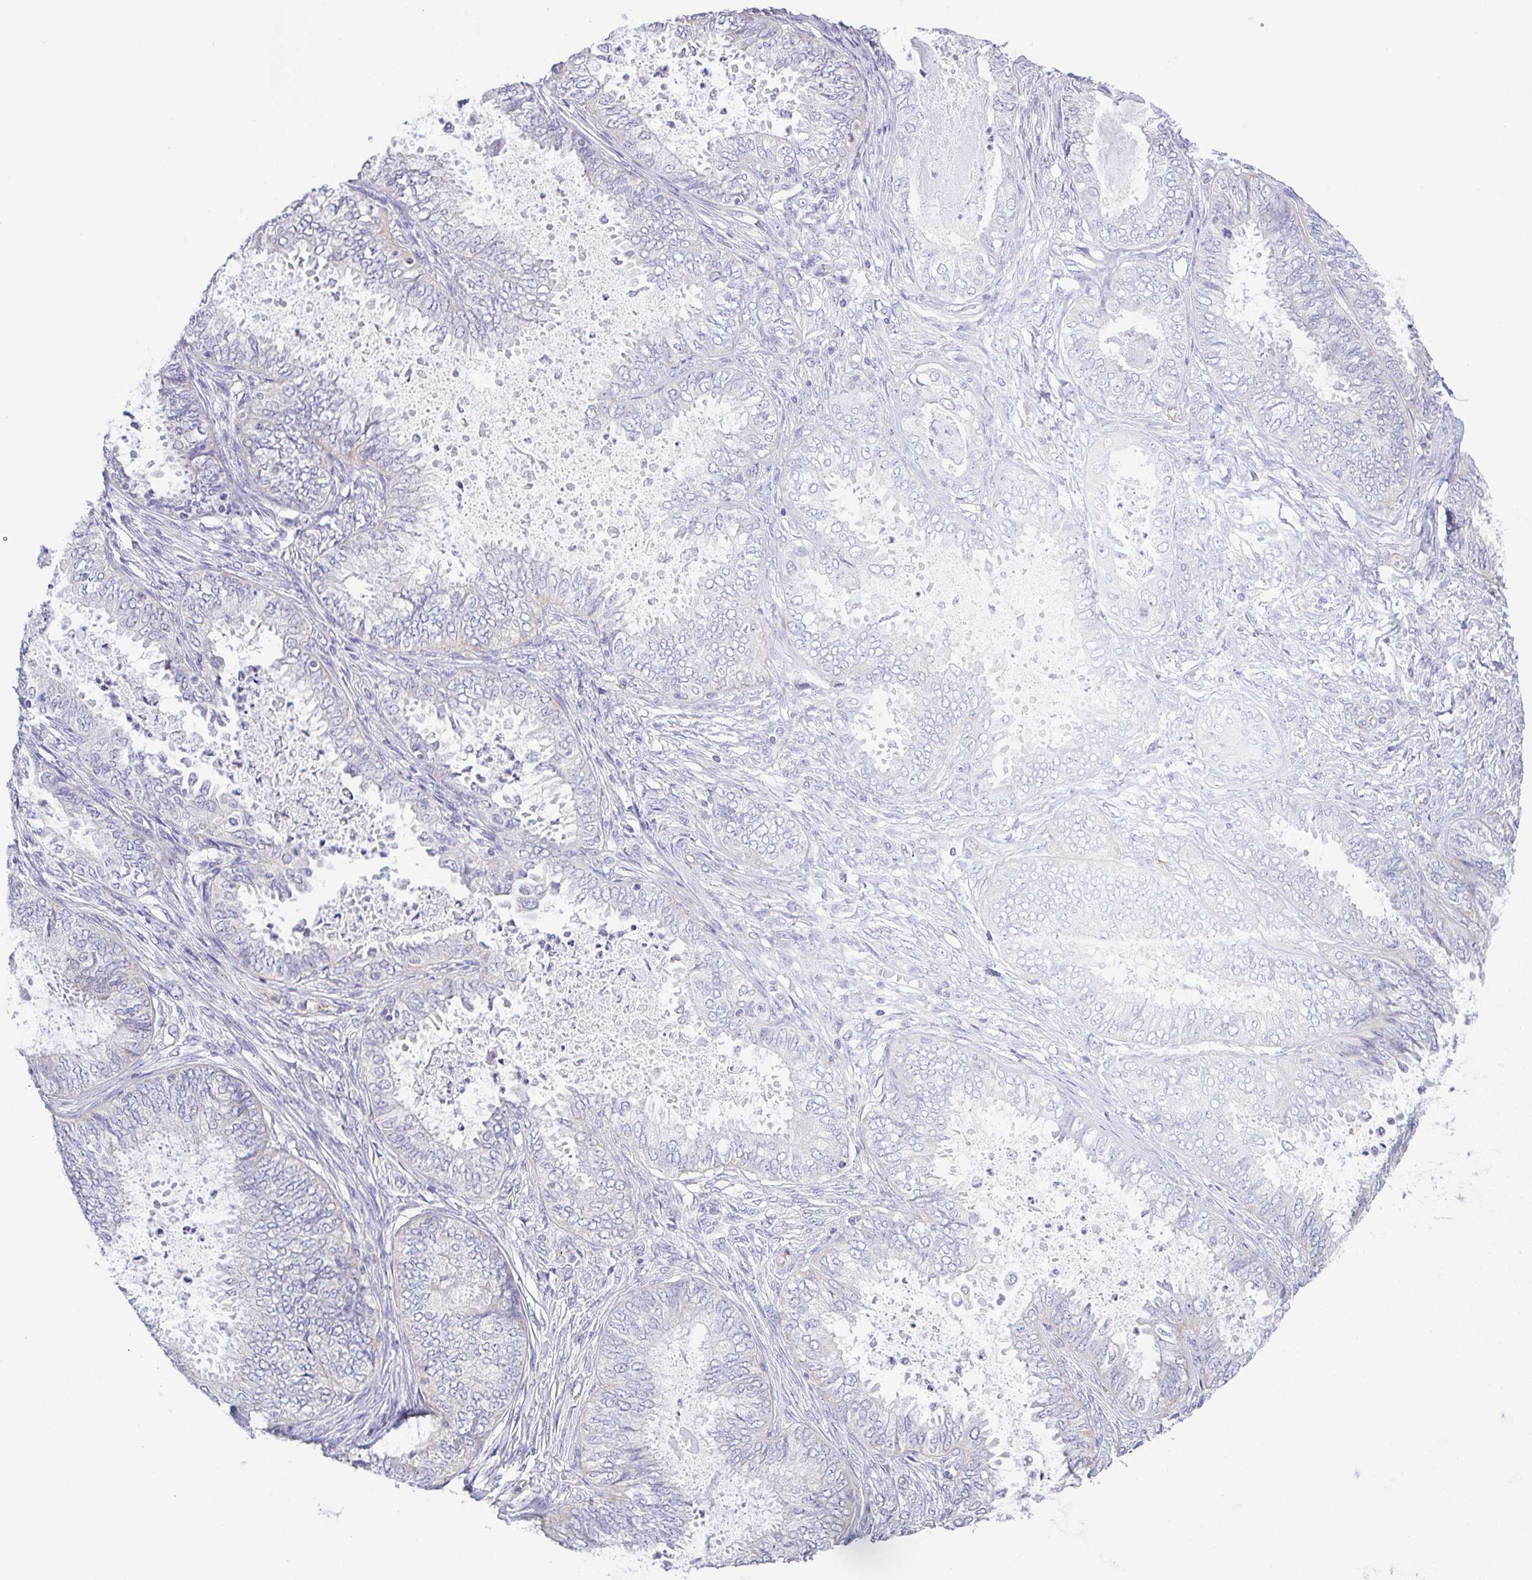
{"staining": {"intensity": "negative", "quantity": "none", "location": "none"}, "tissue": "ovarian cancer", "cell_type": "Tumor cells", "image_type": "cancer", "snomed": [{"axis": "morphology", "description": "Carcinoma, endometroid"}, {"axis": "topography", "description": "Ovary"}], "caption": "Human ovarian endometroid carcinoma stained for a protein using immunohistochemistry demonstrates no positivity in tumor cells.", "gene": "PLCD4", "patient": {"sex": "female", "age": 70}}